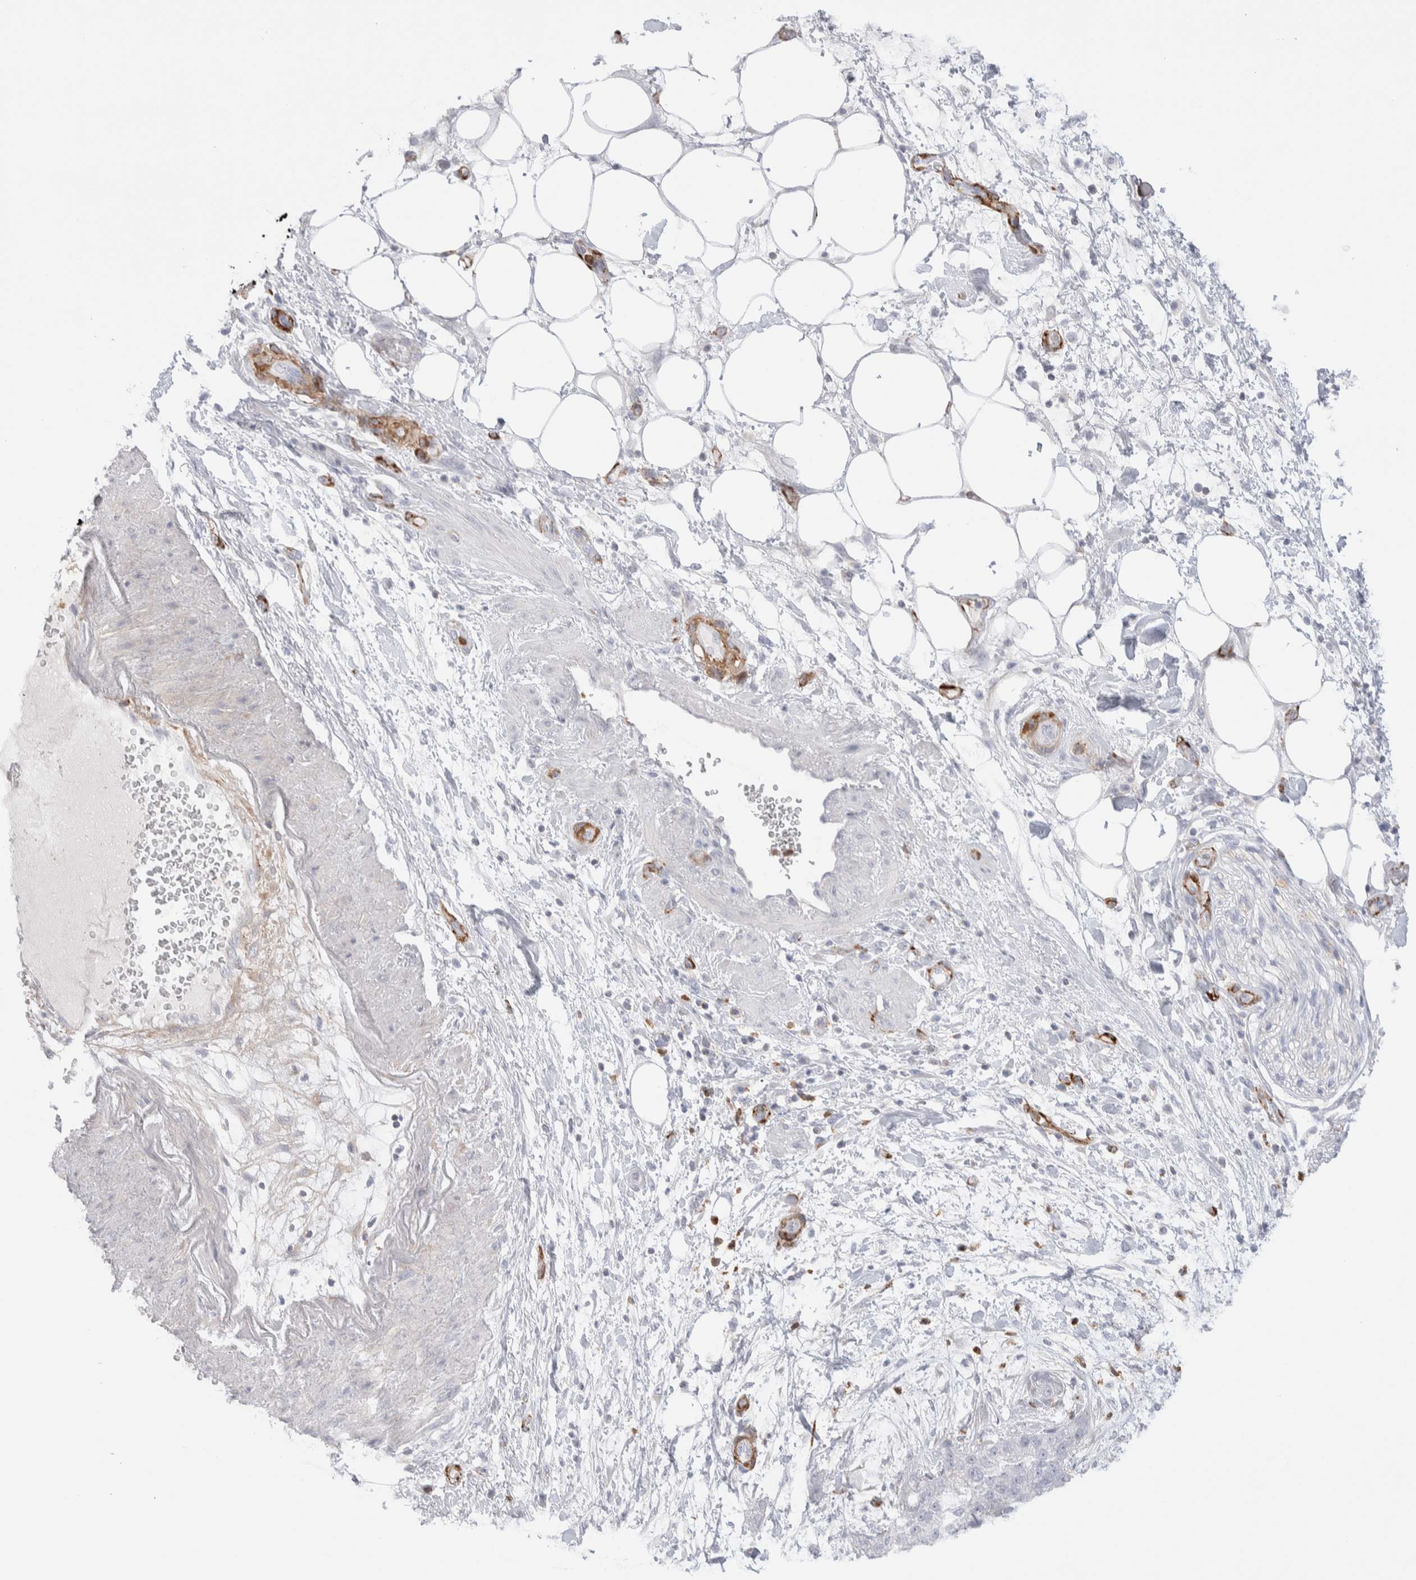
{"staining": {"intensity": "negative", "quantity": "none", "location": "none"}, "tissue": "pancreatic cancer", "cell_type": "Tumor cells", "image_type": "cancer", "snomed": [{"axis": "morphology", "description": "Adenocarcinoma, NOS"}, {"axis": "topography", "description": "Pancreas"}], "caption": "Image shows no protein positivity in tumor cells of pancreatic adenocarcinoma tissue.", "gene": "SEPTIN4", "patient": {"sex": "female", "age": 78}}